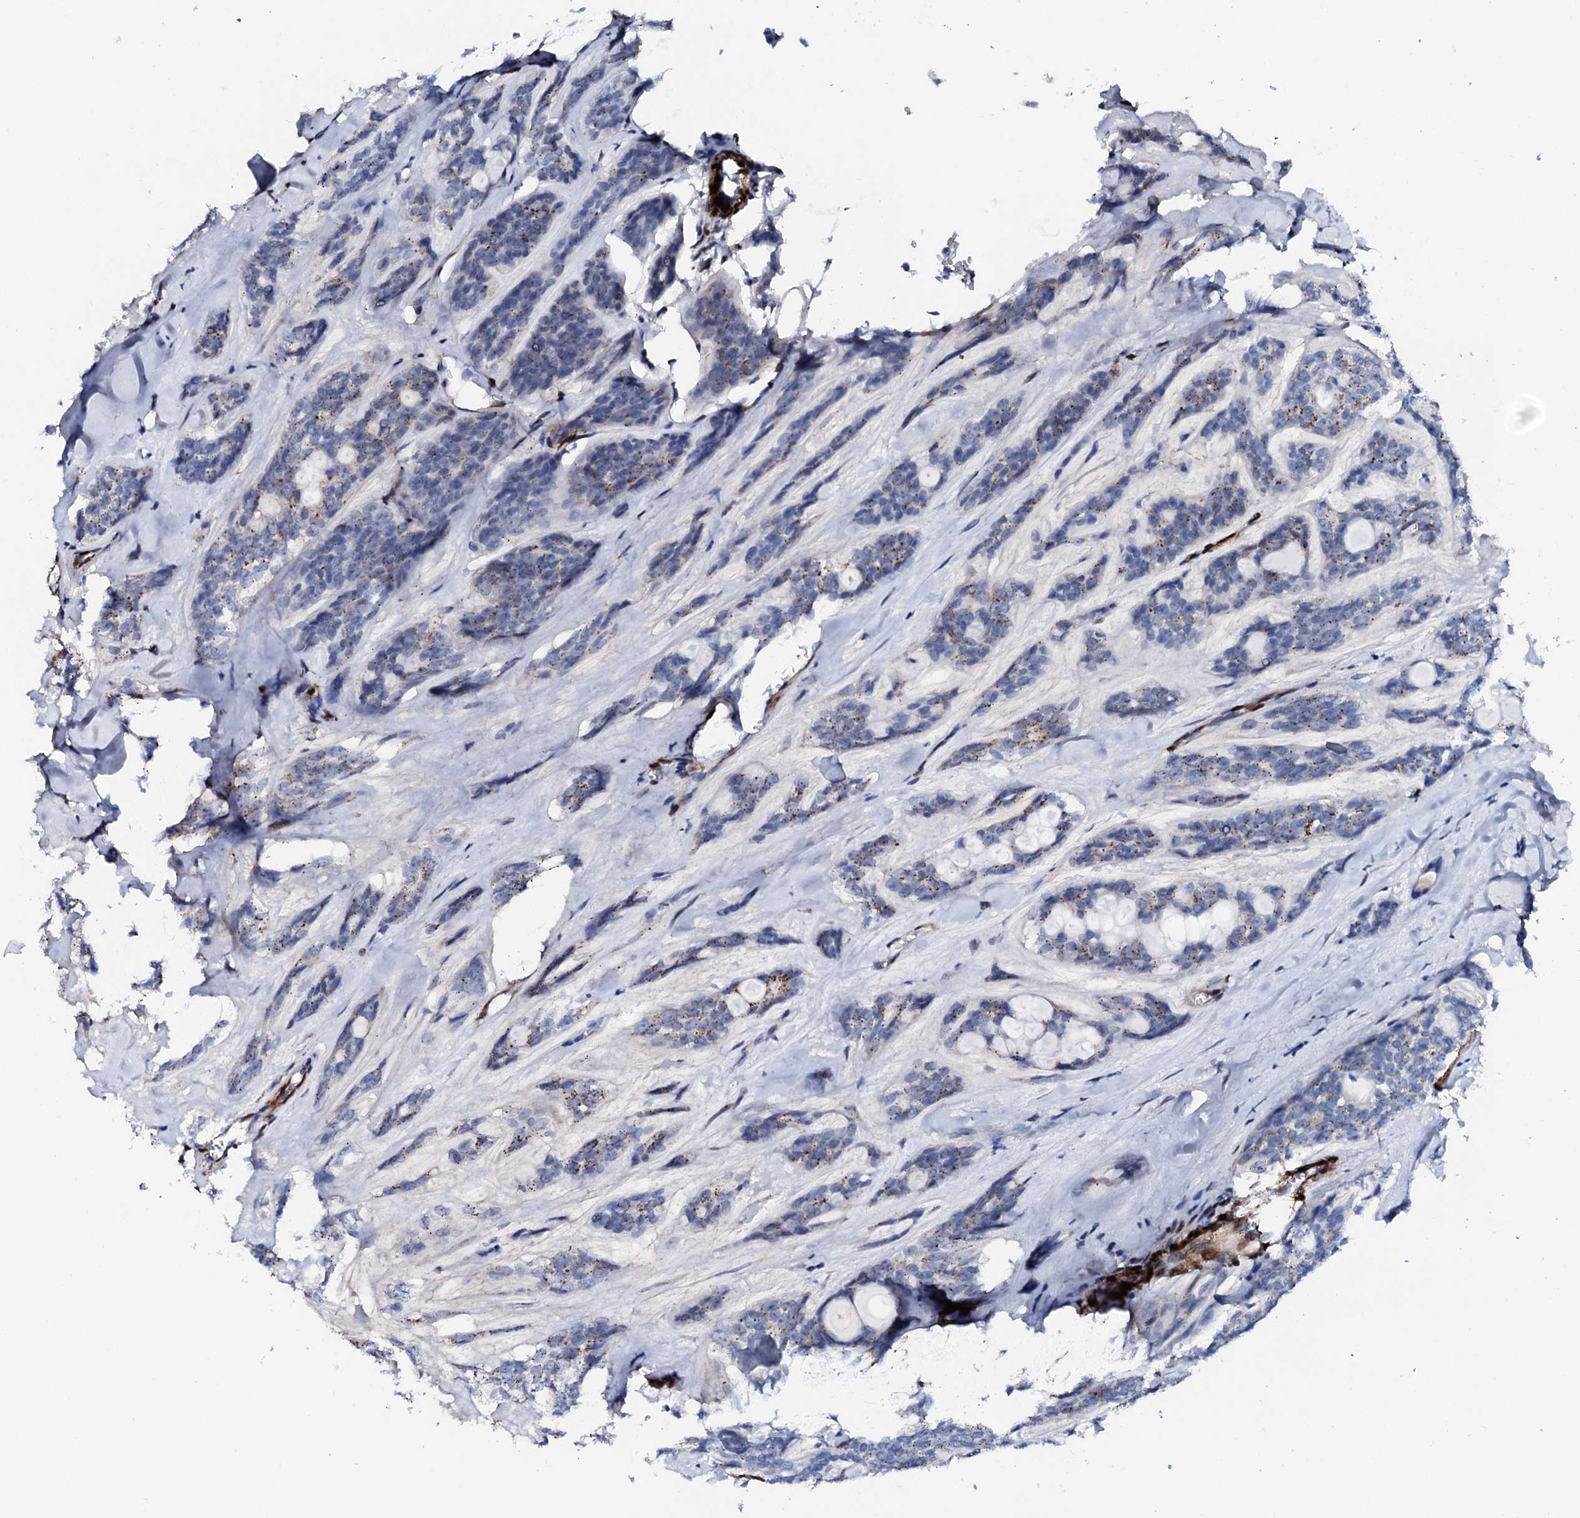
{"staining": {"intensity": "moderate", "quantity": "<25%", "location": "cytoplasmic/membranous"}, "tissue": "head and neck cancer", "cell_type": "Tumor cells", "image_type": "cancer", "snomed": [{"axis": "morphology", "description": "Adenocarcinoma, NOS"}, {"axis": "topography", "description": "Head-Neck"}], "caption": "High-power microscopy captured an immunohistochemistry (IHC) histopathology image of adenocarcinoma (head and neck), revealing moderate cytoplasmic/membranous expression in about <25% of tumor cells.", "gene": "NRIP2", "patient": {"sex": "male", "age": 66}}